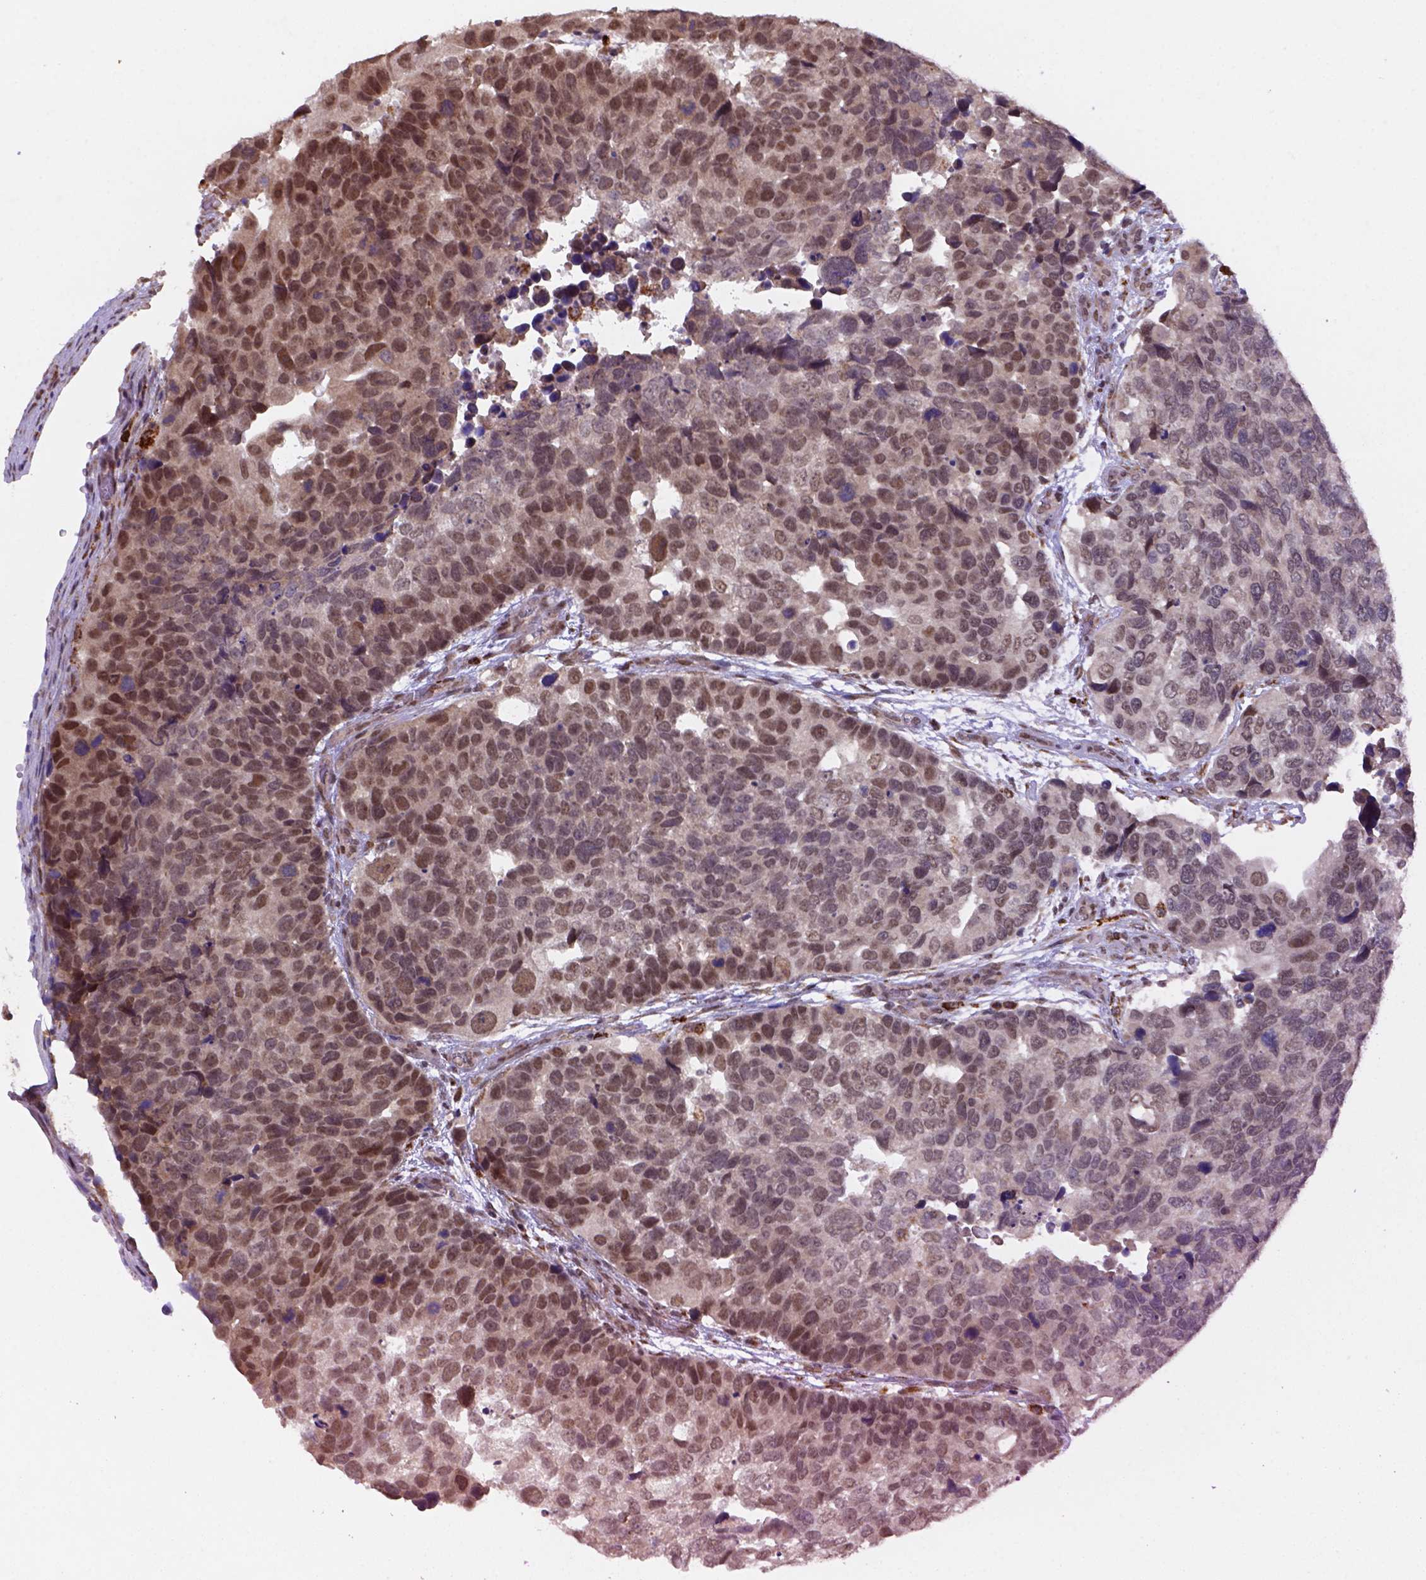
{"staining": {"intensity": "moderate", "quantity": ">75%", "location": "nuclear"}, "tissue": "urothelial cancer", "cell_type": "Tumor cells", "image_type": "cancer", "snomed": [{"axis": "morphology", "description": "Urothelial carcinoma, High grade"}, {"axis": "topography", "description": "Urinary bladder"}], "caption": "Protein analysis of urothelial cancer tissue displays moderate nuclear staining in approximately >75% of tumor cells.", "gene": "FZD7", "patient": {"sex": "male", "age": 60}}